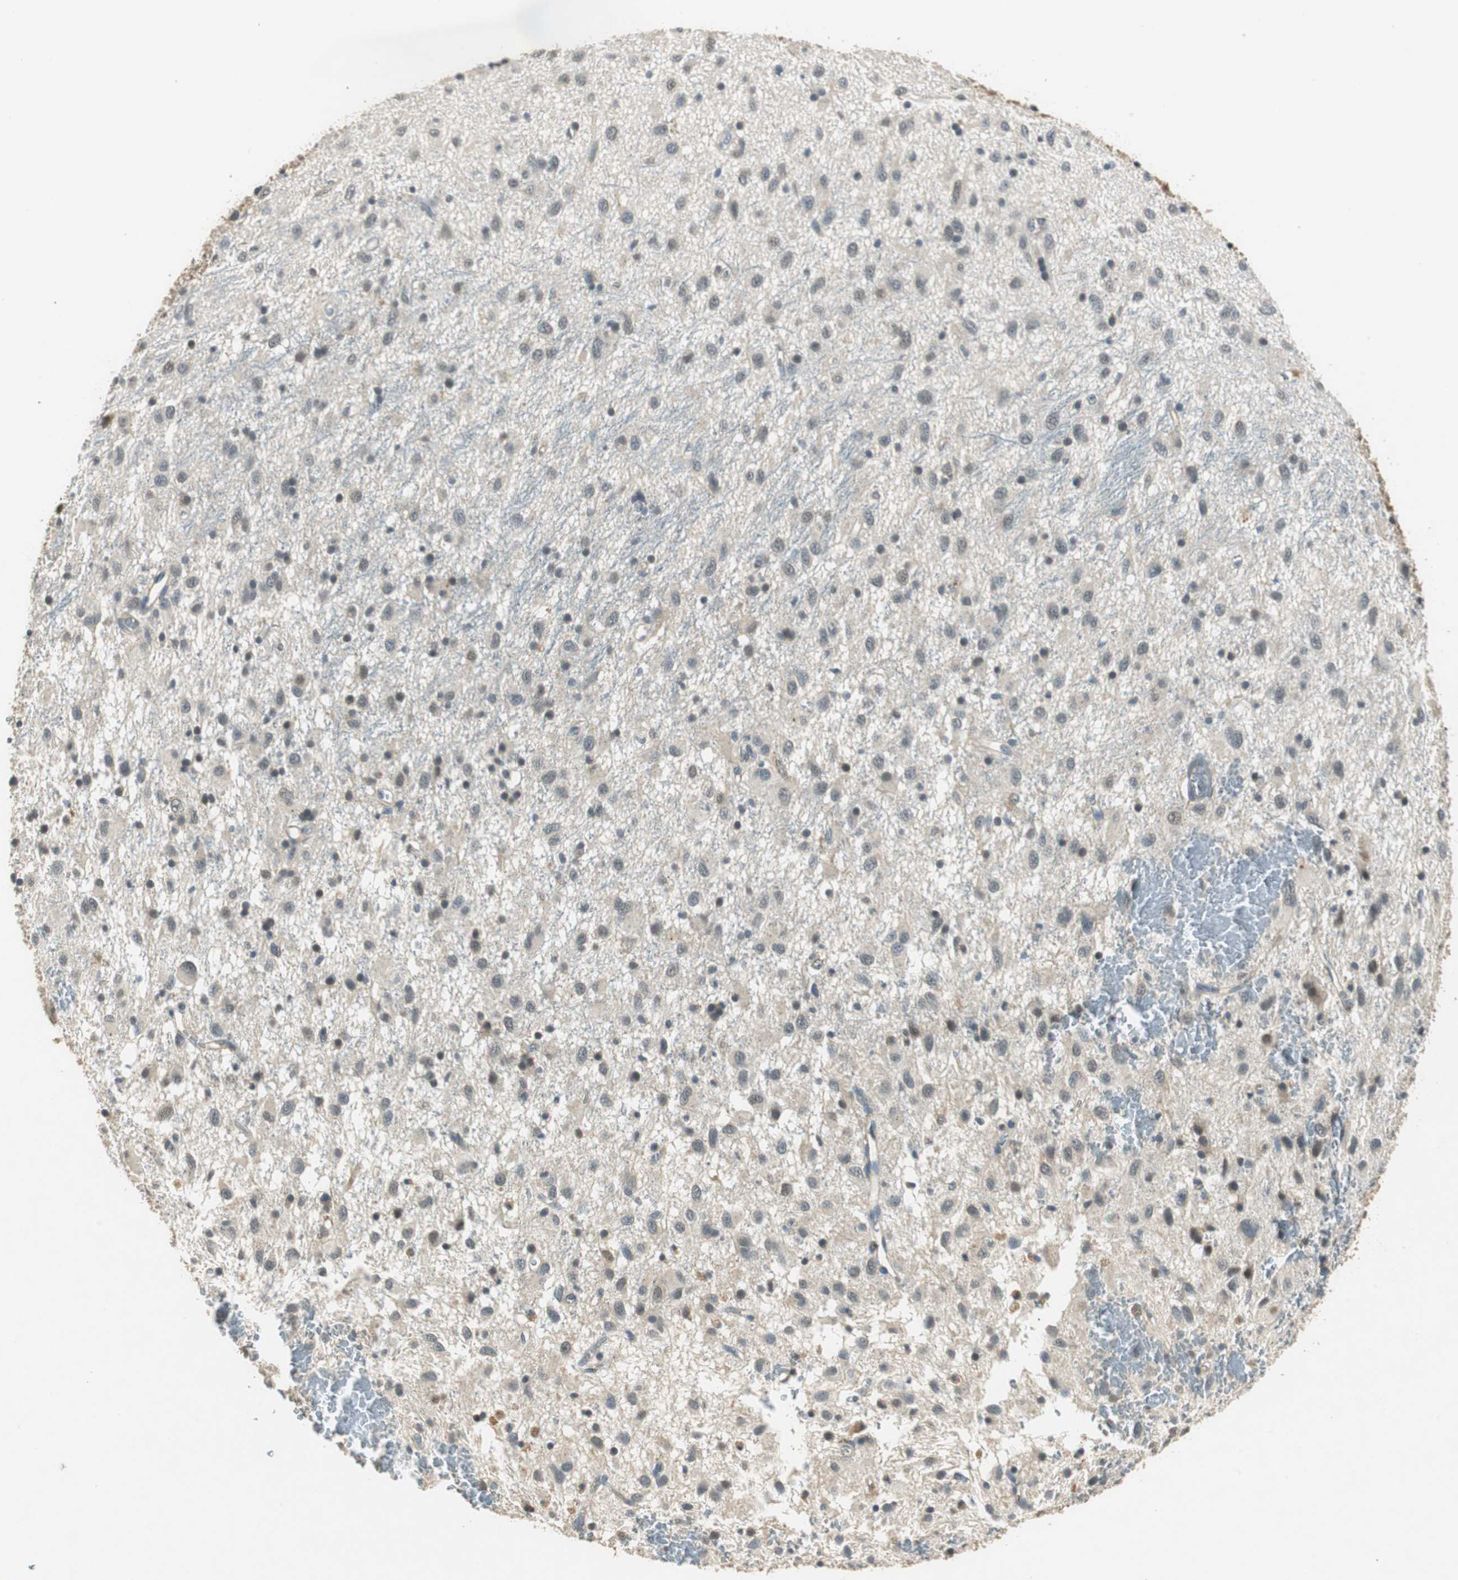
{"staining": {"intensity": "weak", "quantity": "25%-75%", "location": "cytoplasmic/membranous"}, "tissue": "glioma", "cell_type": "Tumor cells", "image_type": "cancer", "snomed": [{"axis": "morphology", "description": "Glioma, malignant, Low grade"}, {"axis": "topography", "description": "Brain"}], "caption": "Protein staining by IHC displays weak cytoplasmic/membranous positivity in about 25%-75% of tumor cells in malignant glioma (low-grade).", "gene": "PSMB4", "patient": {"sex": "male", "age": 77}}